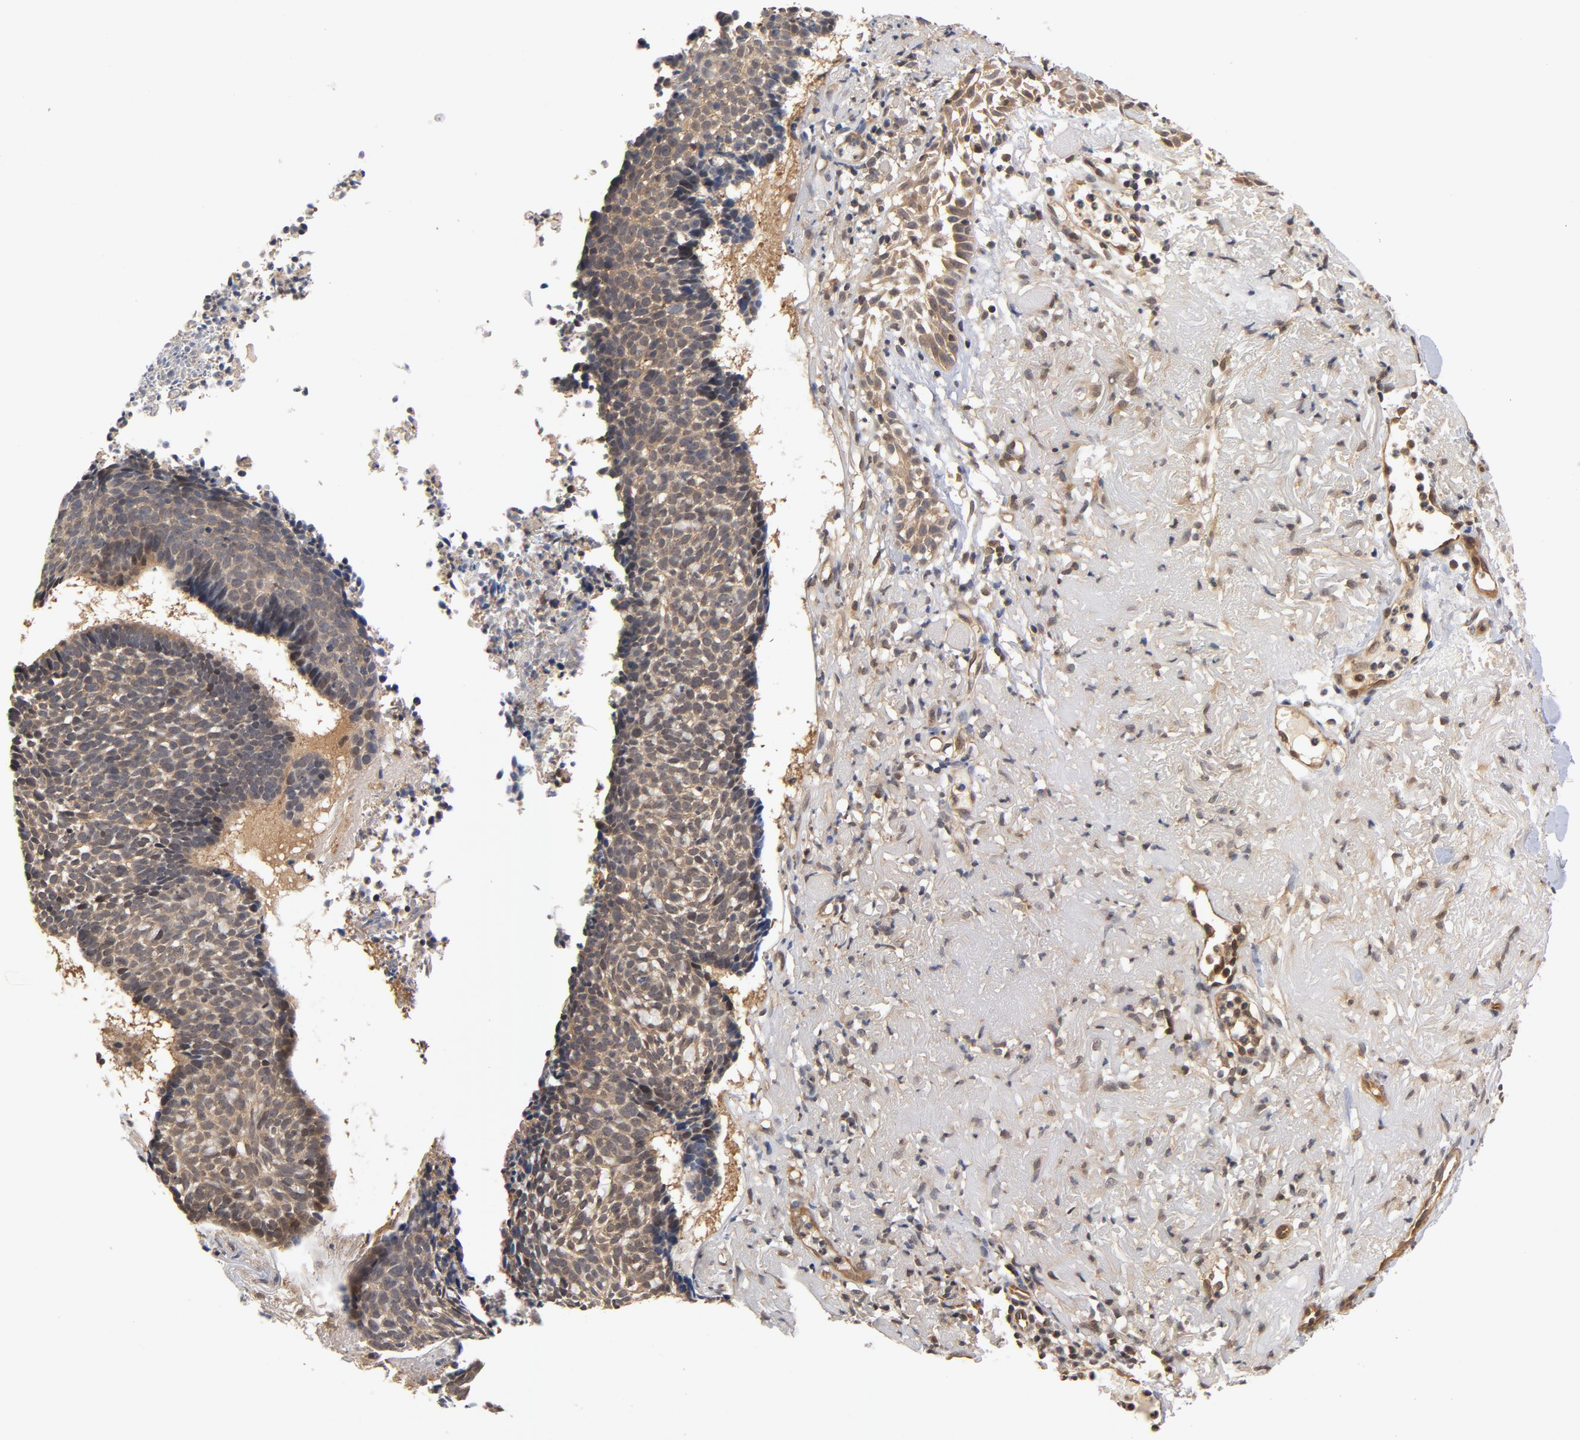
{"staining": {"intensity": "moderate", "quantity": ">75%", "location": "cytoplasmic/membranous"}, "tissue": "skin cancer", "cell_type": "Tumor cells", "image_type": "cancer", "snomed": [{"axis": "morphology", "description": "Basal cell carcinoma"}, {"axis": "topography", "description": "Skin"}], "caption": "A medium amount of moderate cytoplasmic/membranous staining is present in approximately >75% of tumor cells in skin basal cell carcinoma tissue.", "gene": "CDC37", "patient": {"sex": "female", "age": 87}}